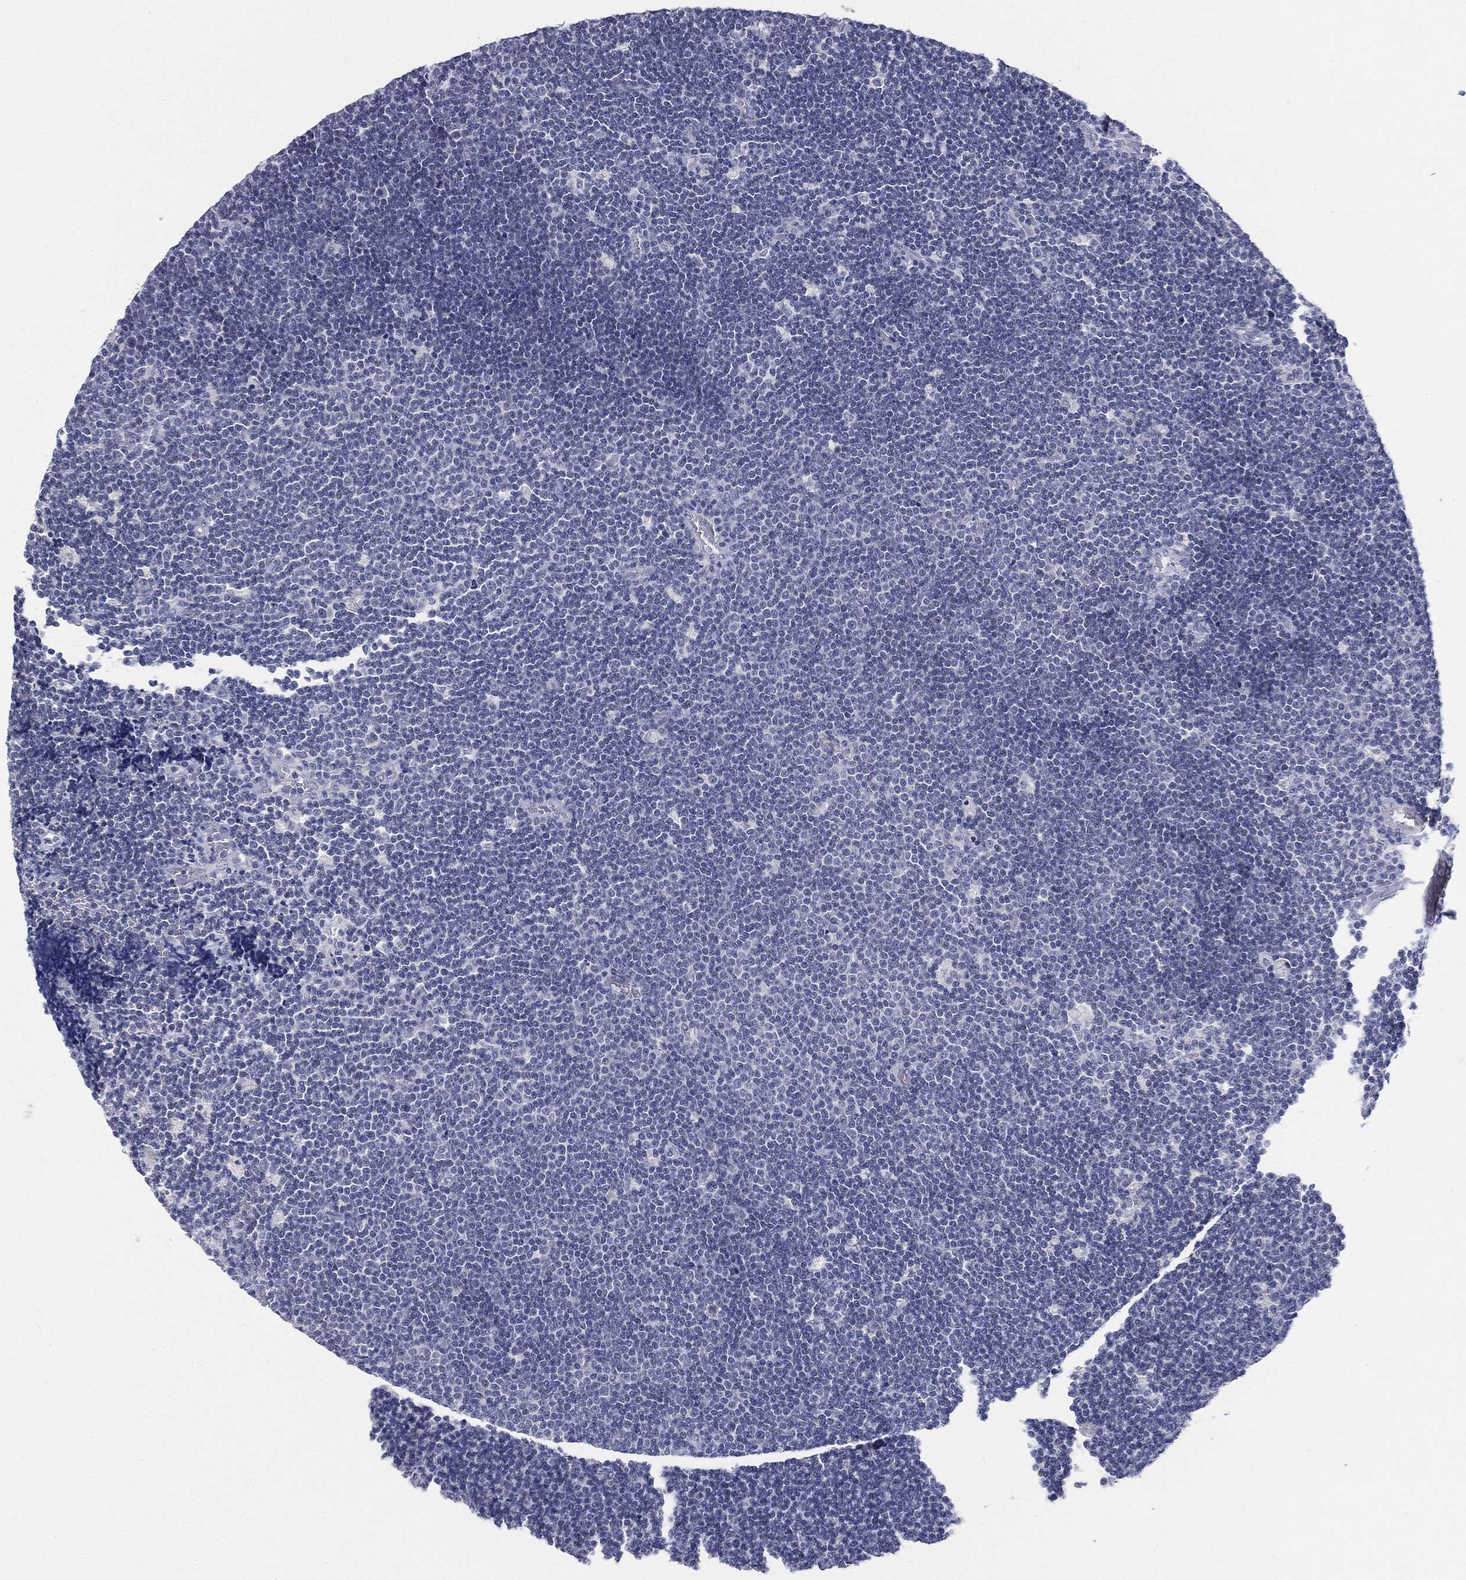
{"staining": {"intensity": "negative", "quantity": "none", "location": "none"}, "tissue": "lymphoma", "cell_type": "Tumor cells", "image_type": "cancer", "snomed": [{"axis": "morphology", "description": "Malignant lymphoma, non-Hodgkin's type, Low grade"}, {"axis": "topography", "description": "Brain"}], "caption": "Immunohistochemical staining of human lymphoma shows no significant staining in tumor cells.", "gene": "CGB1", "patient": {"sex": "female", "age": 66}}